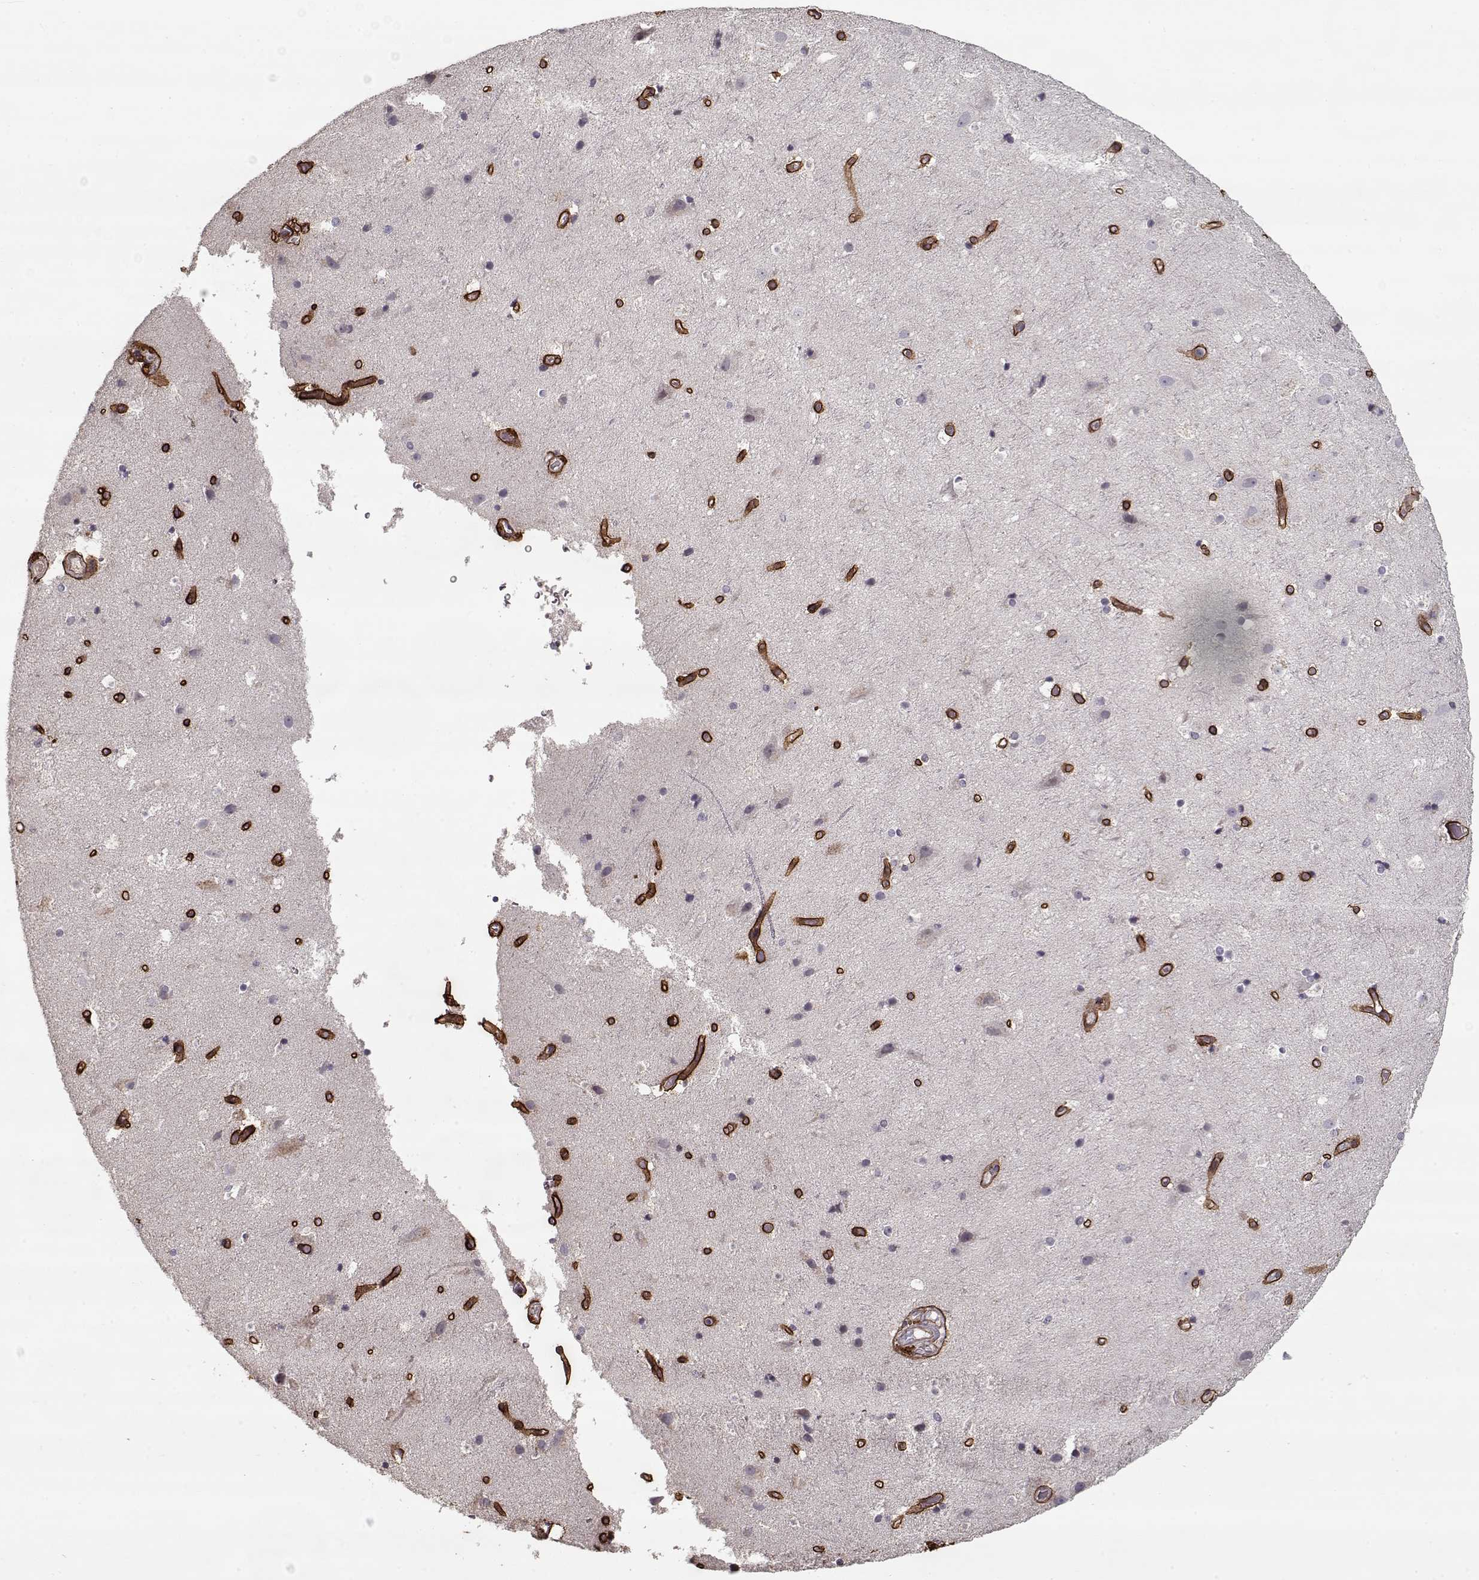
{"staining": {"intensity": "negative", "quantity": "none", "location": "none"}, "tissue": "cerebral cortex", "cell_type": "Endothelial cells", "image_type": "normal", "snomed": [{"axis": "morphology", "description": "Normal tissue, NOS"}, {"axis": "topography", "description": "Cerebral cortex"}], "caption": "An immunohistochemistry histopathology image of normal cerebral cortex is shown. There is no staining in endothelial cells of cerebral cortex. (Brightfield microscopy of DAB IHC at high magnification).", "gene": "LAMA2", "patient": {"sex": "female", "age": 52}}